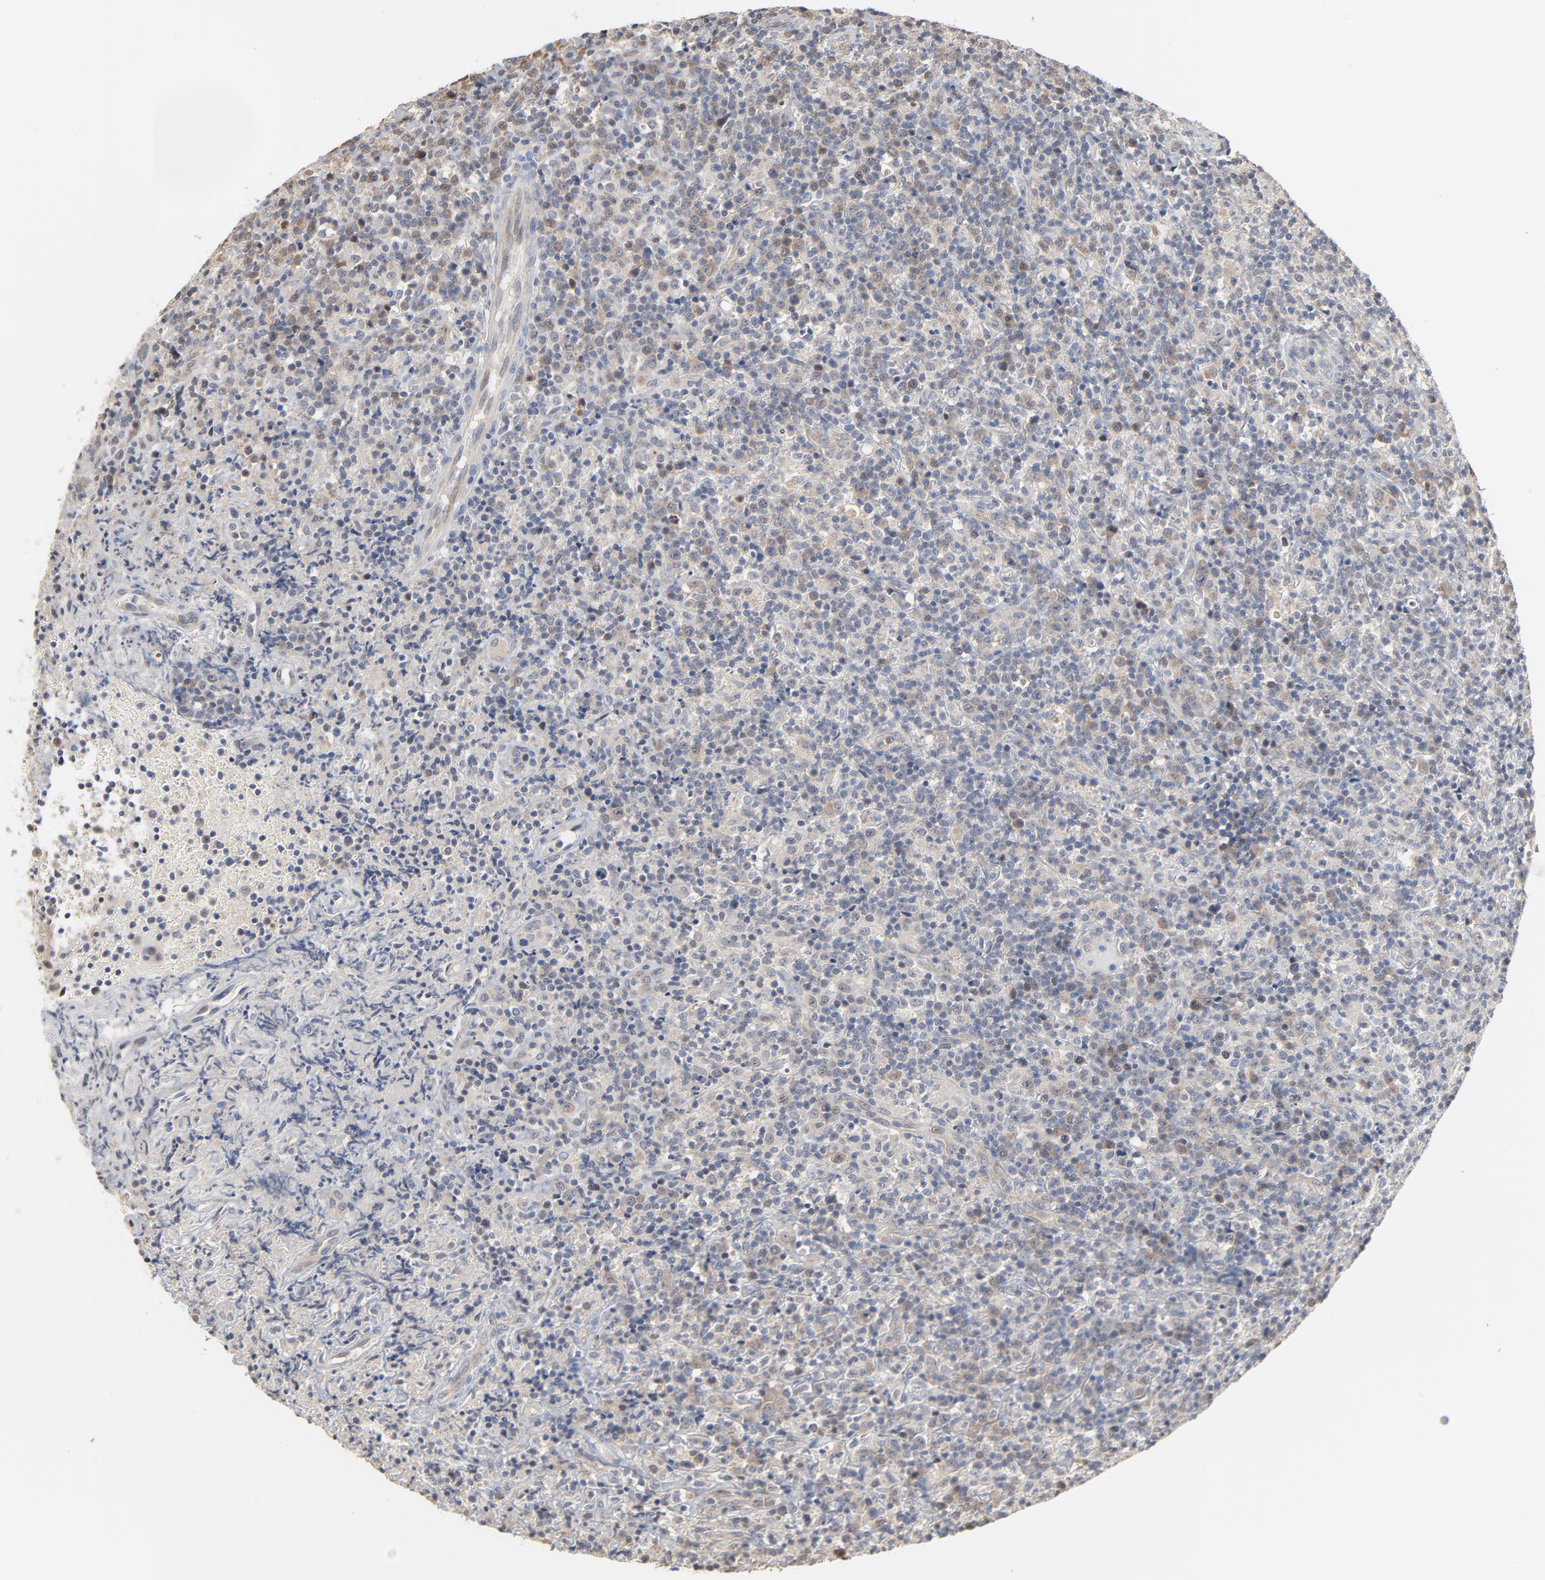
{"staining": {"intensity": "weak", "quantity": "25%-75%", "location": "cytoplasmic/membranous"}, "tissue": "lymphoma", "cell_type": "Tumor cells", "image_type": "cancer", "snomed": [{"axis": "morphology", "description": "Hodgkin's disease, NOS"}, {"axis": "topography", "description": "Lymph node"}], "caption": "A histopathology image of lymphoma stained for a protein reveals weak cytoplasmic/membranous brown staining in tumor cells.", "gene": "EPCAM", "patient": {"sex": "male", "age": 65}}